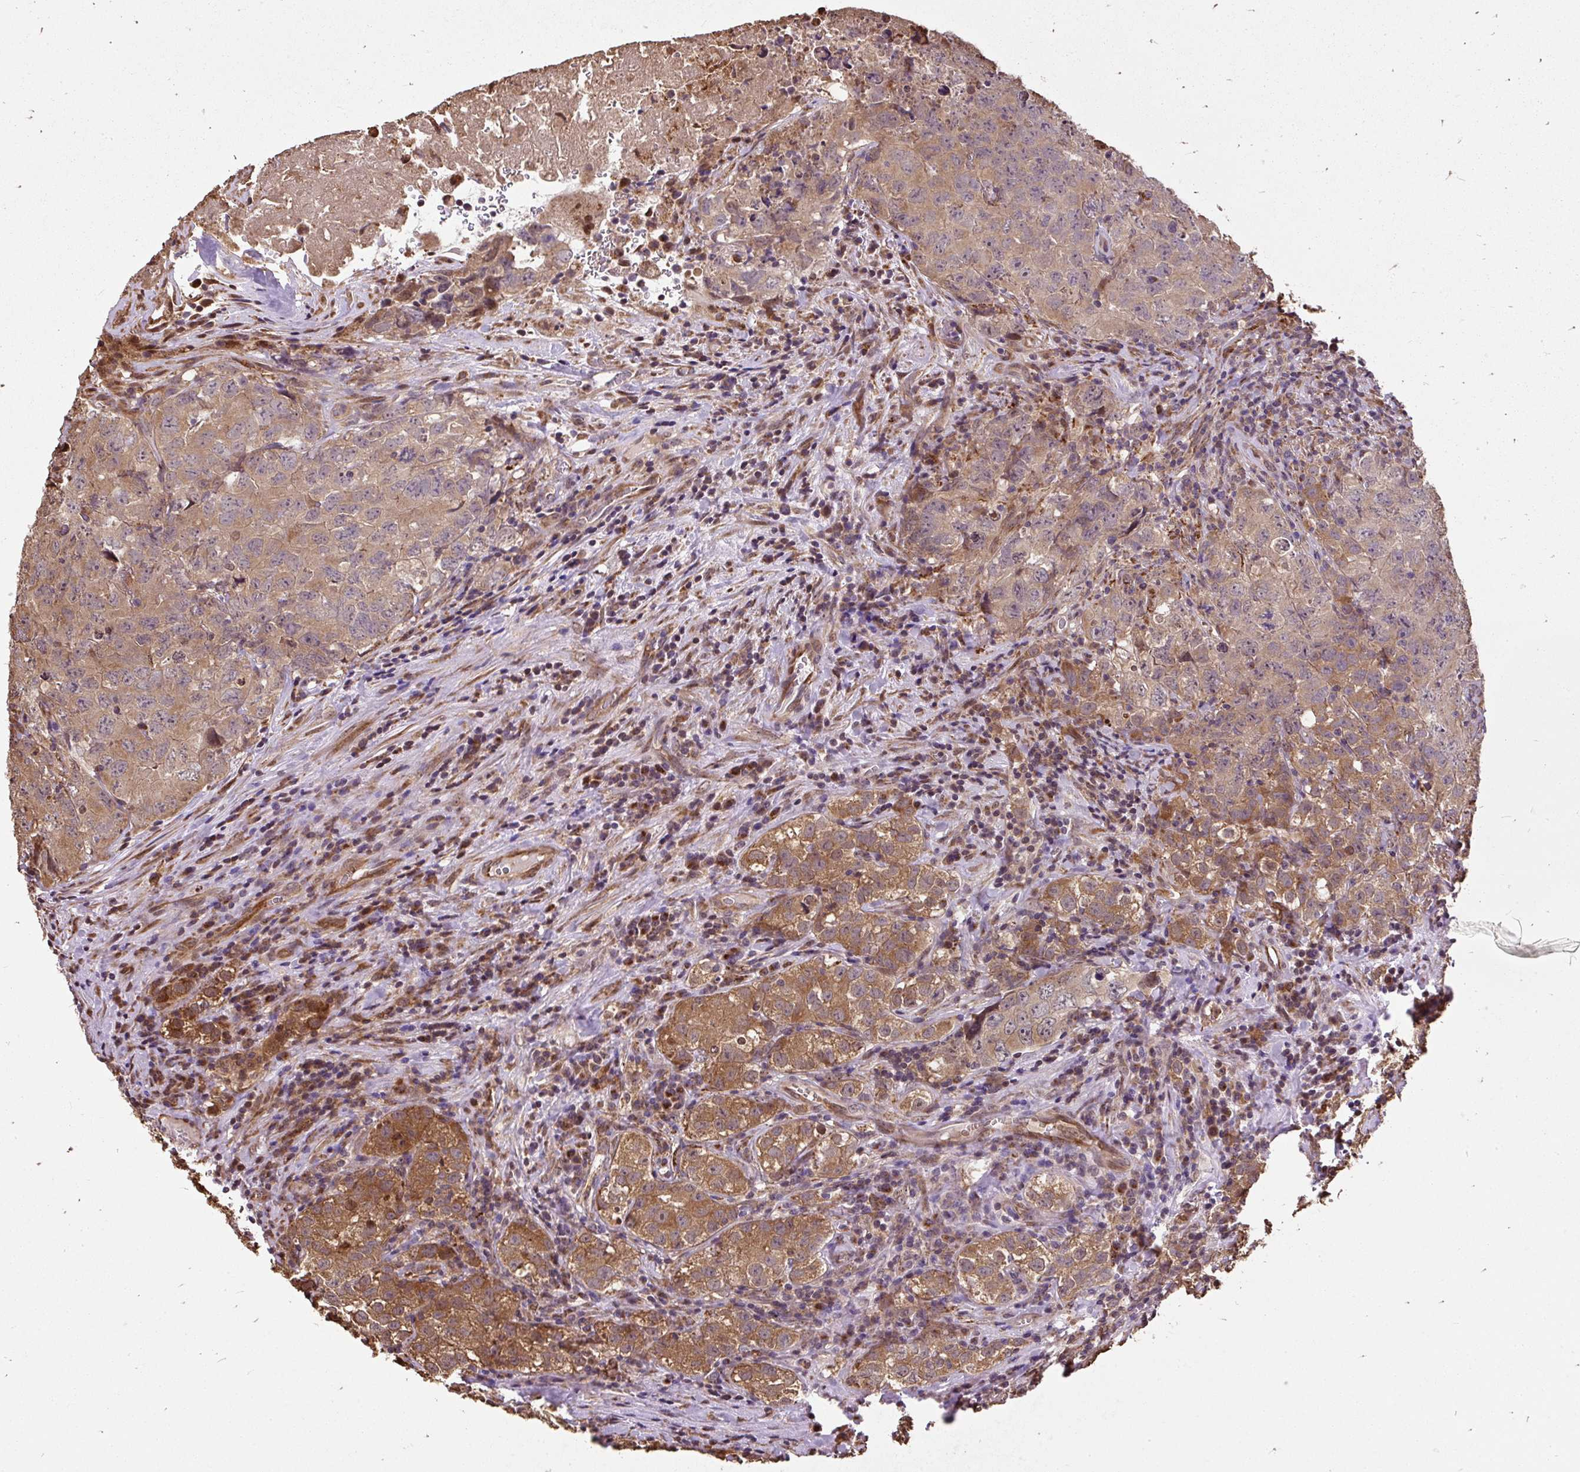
{"staining": {"intensity": "moderate", "quantity": "25%-75%", "location": "cytoplasmic/membranous"}, "tissue": "testis cancer", "cell_type": "Tumor cells", "image_type": "cancer", "snomed": [{"axis": "morphology", "description": "Seminoma, NOS"}, {"axis": "morphology", "description": "Carcinoma, Embryonal, NOS"}, {"axis": "topography", "description": "Testis"}], "caption": "Brown immunohistochemical staining in human testis cancer (embryonal carcinoma) shows moderate cytoplasmic/membranous positivity in approximately 25%-75% of tumor cells.", "gene": "PUS7L", "patient": {"sex": "male", "age": 43}}